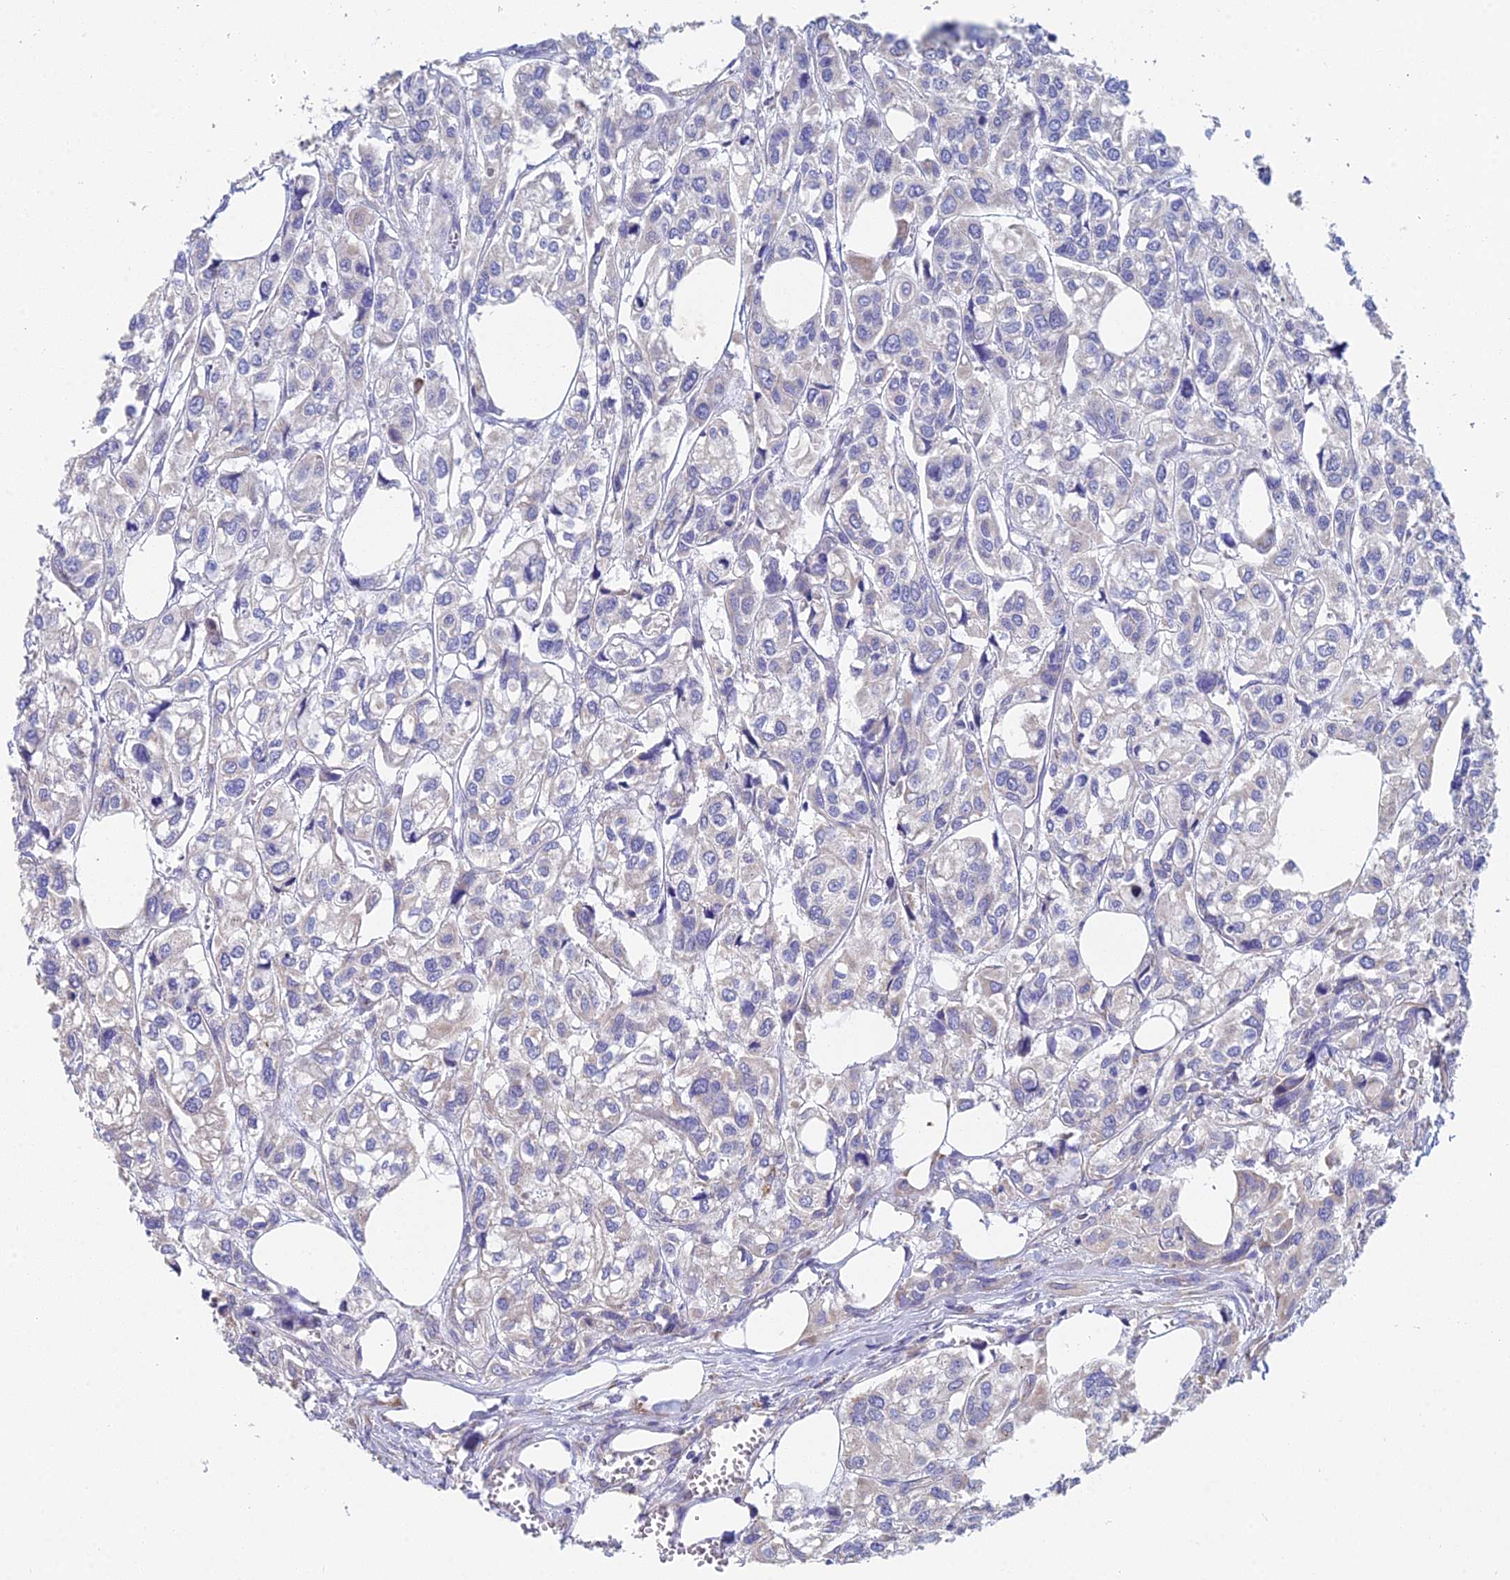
{"staining": {"intensity": "negative", "quantity": "none", "location": "none"}, "tissue": "urothelial cancer", "cell_type": "Tumor cells", "image_type": "cancer", "snomed": [{"axis": "morphology", "description": "Urothelial carcinoma, High grade"}, {"axis": "topography", "description": "Urinary bladder"}], "caption": "Immunohistochemistry histopathology image of neoplastic tissue: urothelial carcinoma (high-grade) stained with DAB displays no significant protein expression in tumor cells. (Stains: DAB immunohistochemistry with hematoxylin counter stain, Microscopy: brightfield microscopy at high magnification).", "gene": "CRACR2B", "patient": {"sex": "male", "age": 67}}